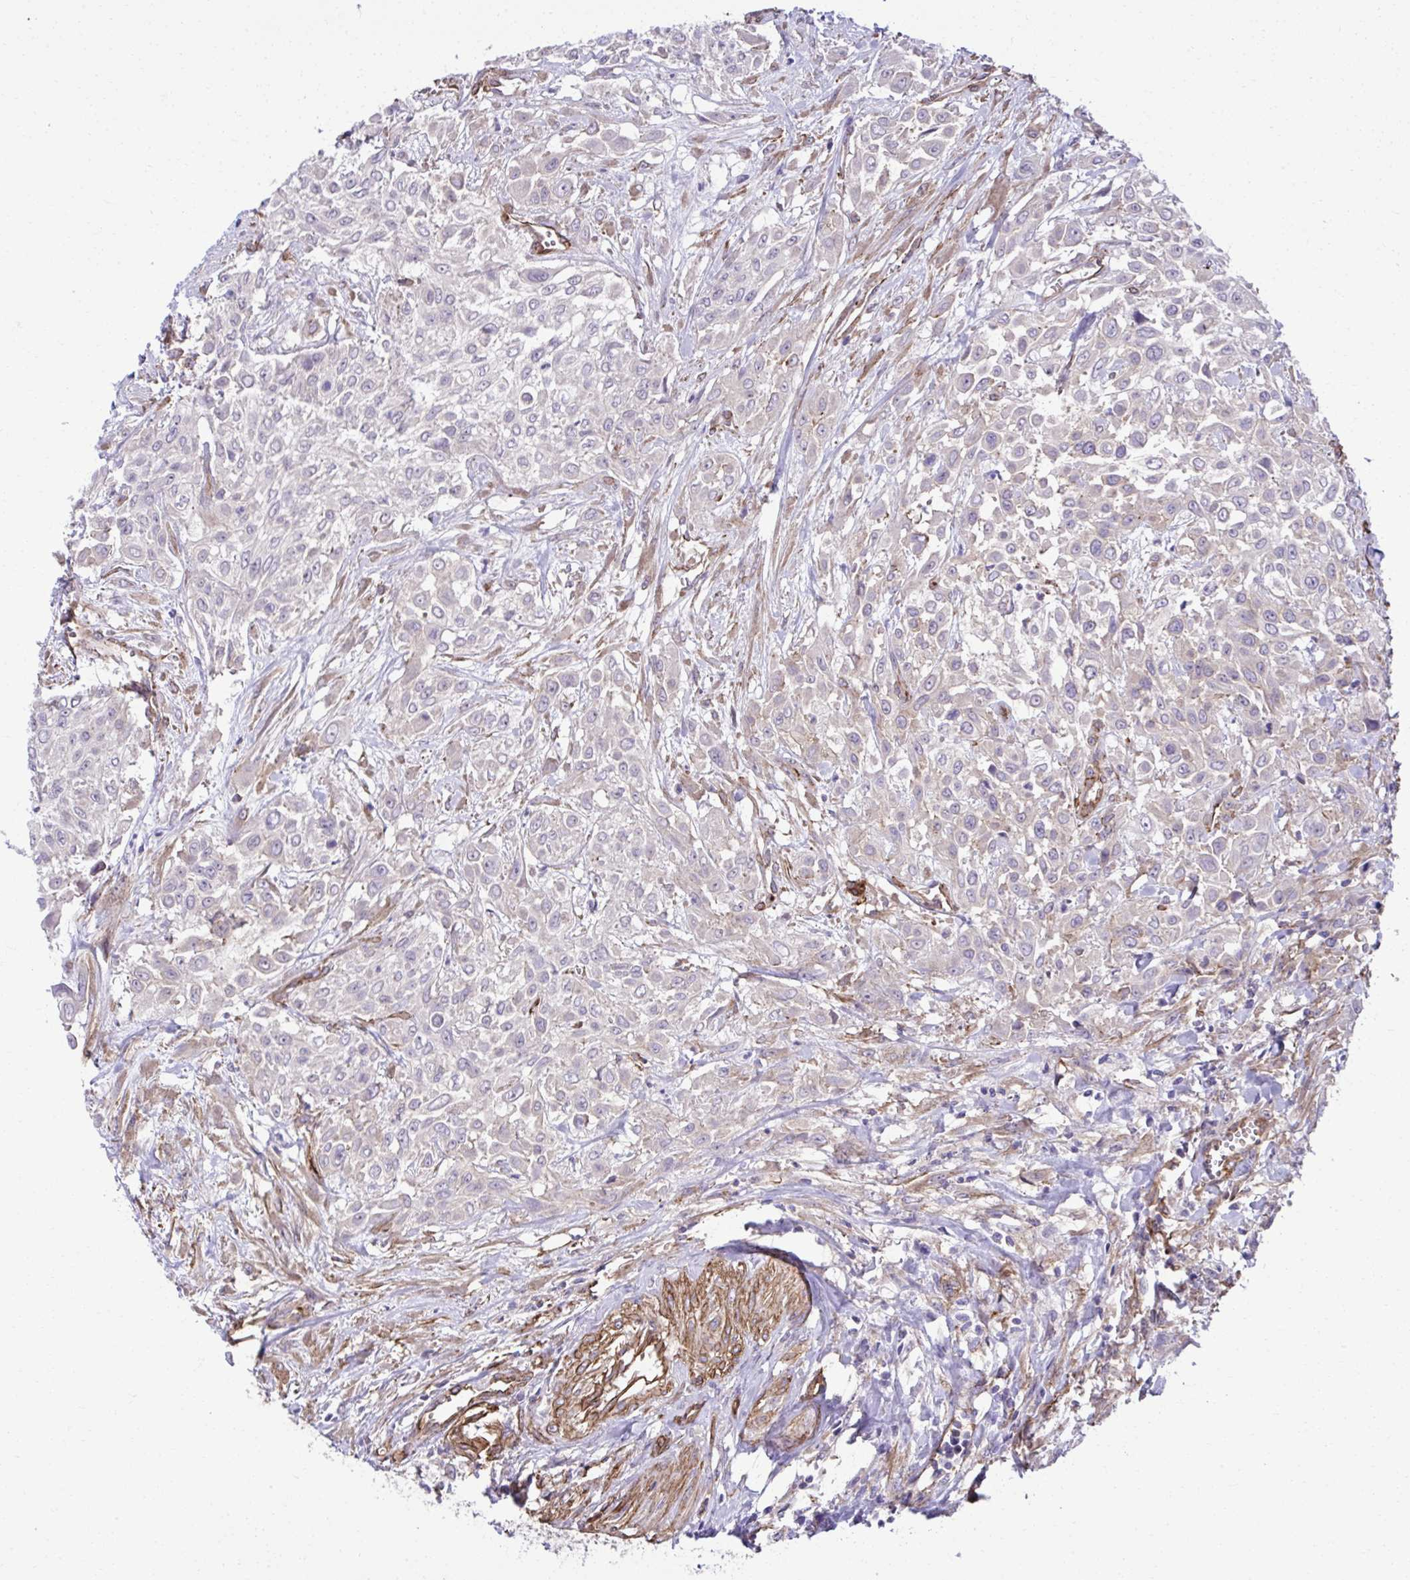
{"staining": {"intensity": "negative", "quantity": "none", "location": "none"}, "tissue": "urothelial cancer", "cell_type": "Tumor cells", "image_type": "cancer", "snomed": [{"axis": "morphology", "description": "Urothelial carcinoma, High grade"}, {"axis": "topography", "description": "Urinary bladder"}], "caption": "Immunohistochemistry of urothelial cancer exhibits no positivity in tumor cells.", "gene": "TRIM52", "patient": {"sex": "male", "age": 57}}